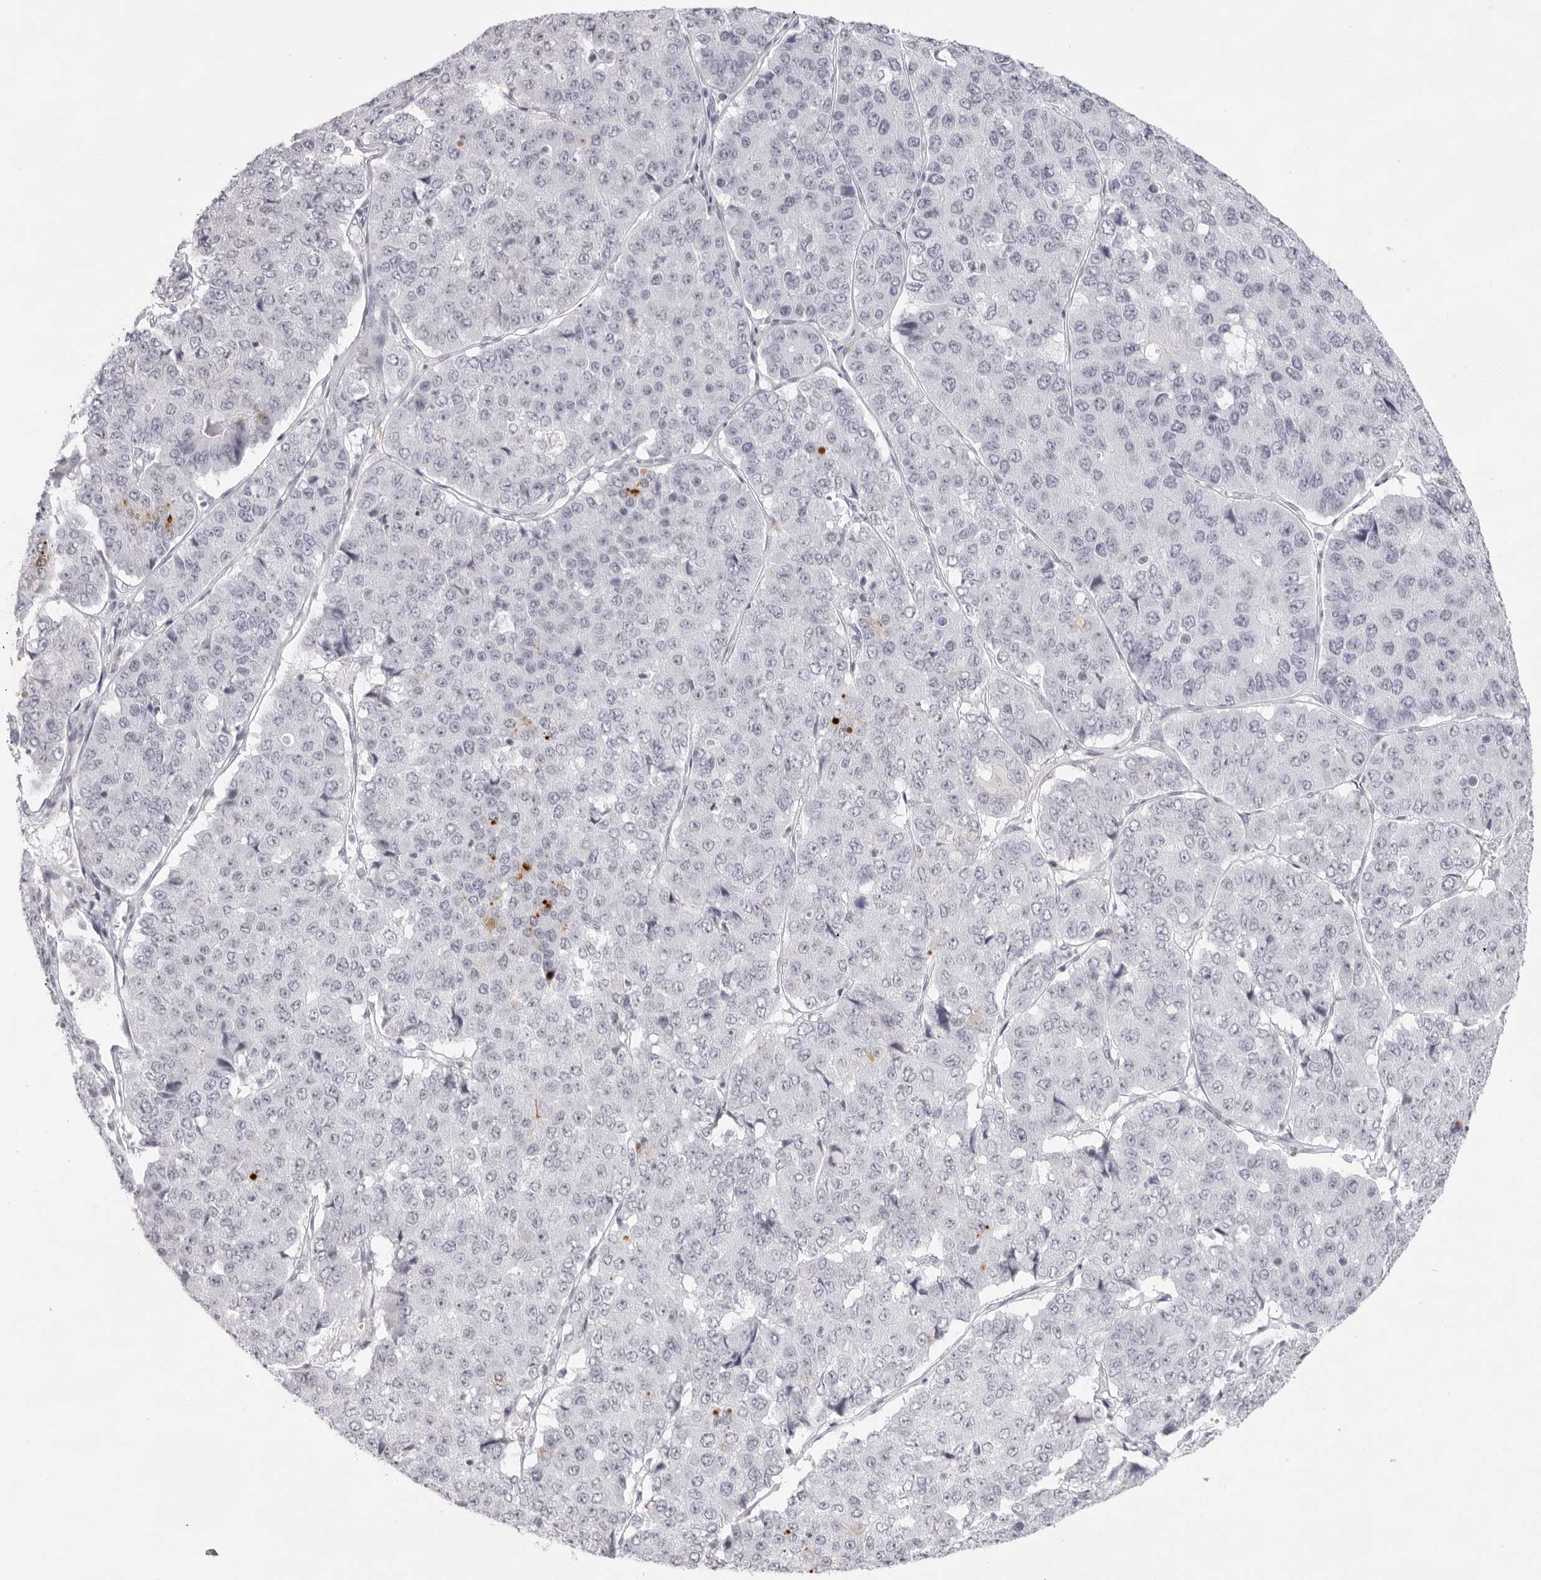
{"staining": {"intensity": "negative", "quantity": "none", "location": "none"}, "tissue": "pancreatic cancer", "cell_type": "Tumor cells", "image_type": "cancer", "snomed": [{"axis": "morphology", "description": "Adenocarcinoma, NOS"}, {"axis": "topography", "description": "Pancreas"}], "caption": "There is no significant staining in tumor cells of adenocarcinoma (pancreatic).", "gene": "KLK12", "patient": {"sex": "male", "age": 50}}